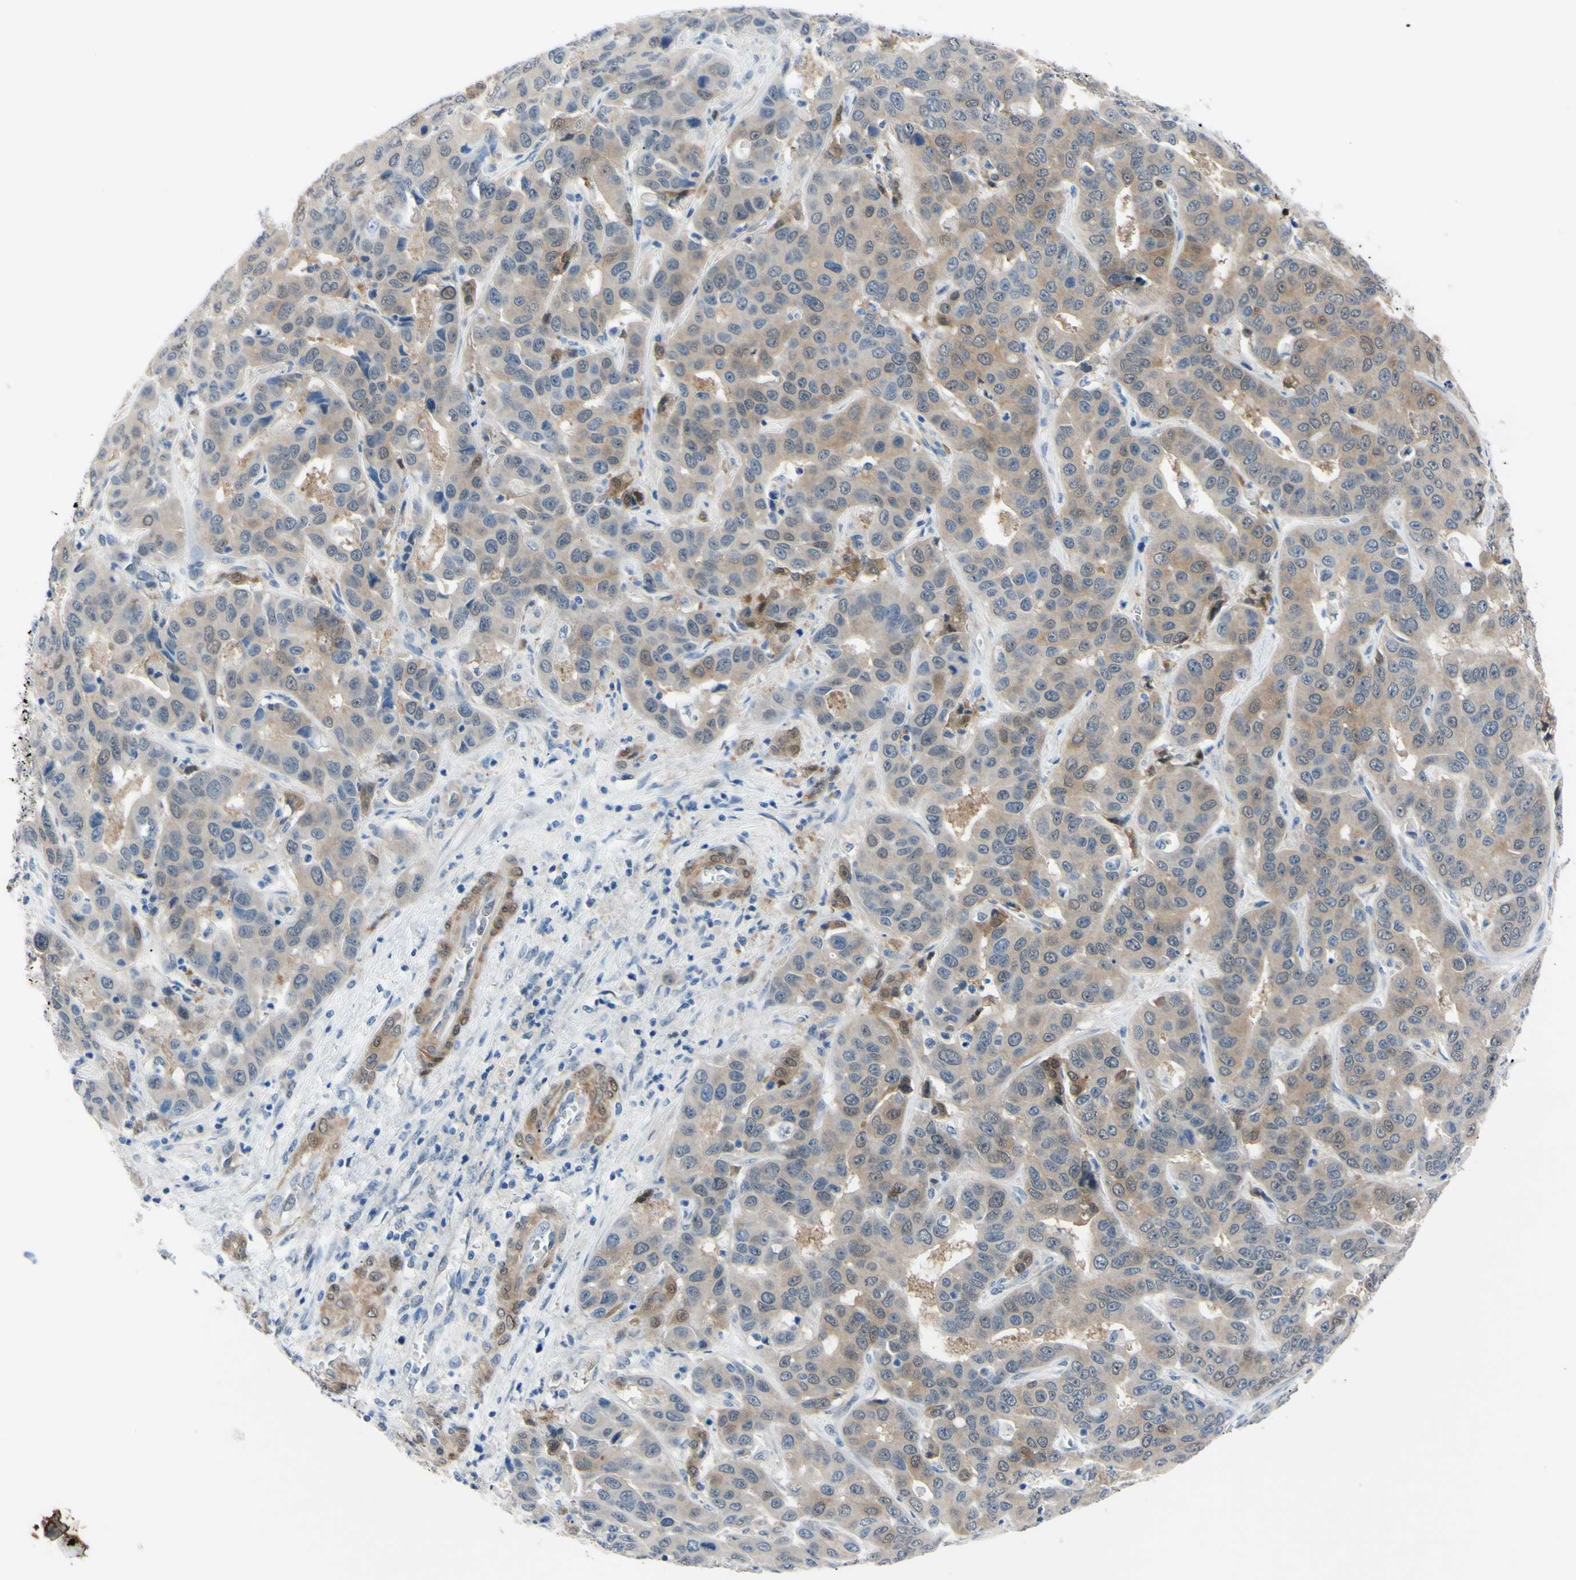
{"staining": {"intensity": "weak", "quantity": ">75%", "location": "cytoplasmic/membranous"}, "tissue": "liver cancer", "cell_type": "Tumor cells", "image_type": "cancer", "snomed": [{"axis": "morphology", "description": "Cholangiocarcinoma"}, {"axis": "topography", "description": "Liver"}], "caption": "Protein staining demonstrates weak cytoplasmic/membranous expression in approximately >75% of tumor cells in liver cancer. The staining was performed using DAB, with brown indicating positive protein expression. Nuclei are stained blue with hematoxylin.", "gene": "NOL3", "patient": {"sex": "female", "age": 52}}